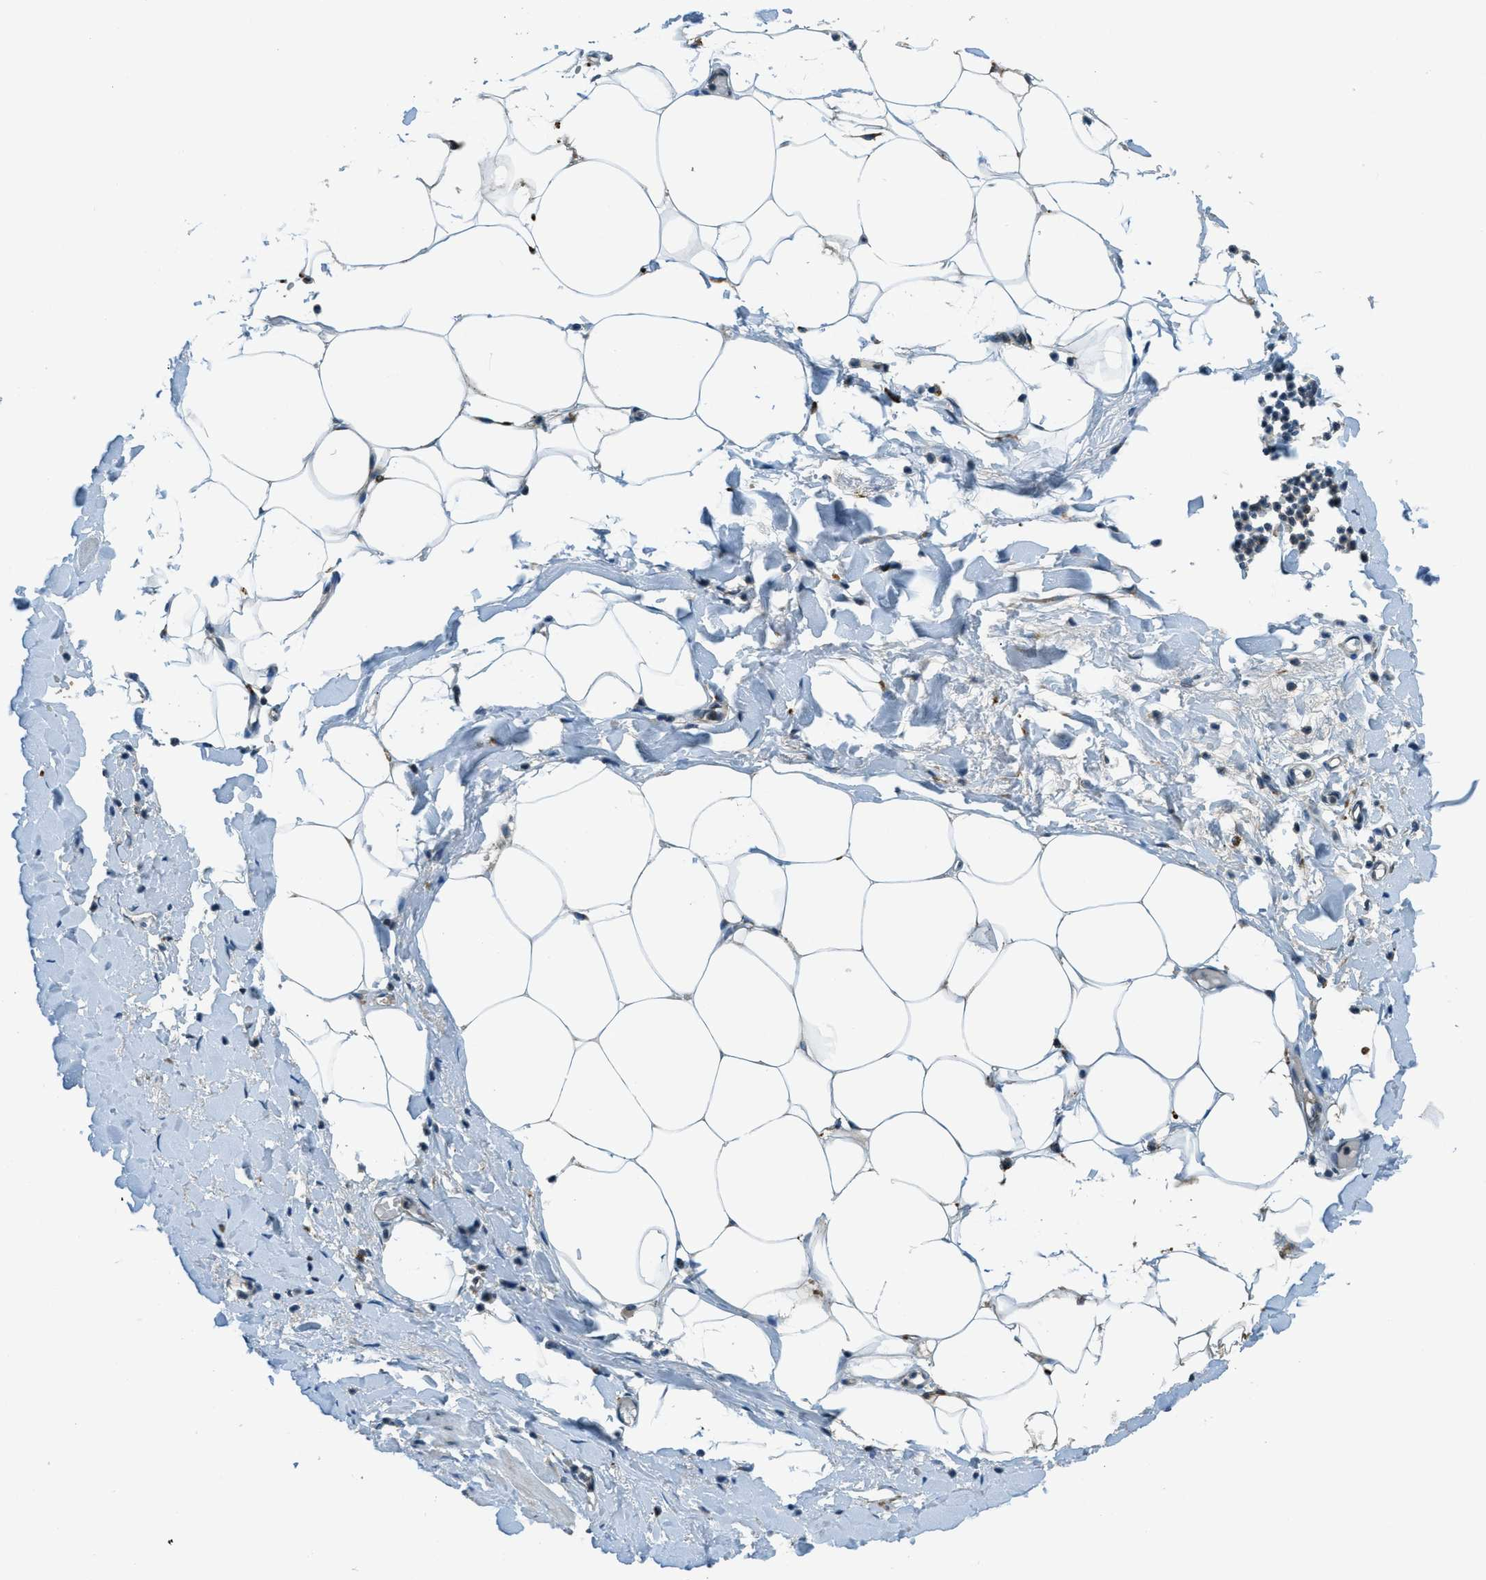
{"staining": {"intensity": "negative", "quantity": "none", "location": "none"}, "tissue": "adipose tissue", "cell_type": "Adipocytes", "image_type": "normal", "snomed": [{"axis": "morphology", "description": "Normal tissue, NOS"}, {"axis": "topography", "description": "Soft tissue"}, {"axis": "topography", "description": "Vascular tissue"}], "caption": "This is a image of immunohistochemistry (IHC) staining of normal adipose tissue, which shows no staining in adipocytes. The staining was performed using DAB to visualize the protein expression in brown, while the nuclei were stained in blue with hematoxylin (Magnification: 20x).", "gene": "GINM1", "patient": {"sex": "female", "age": 35}}